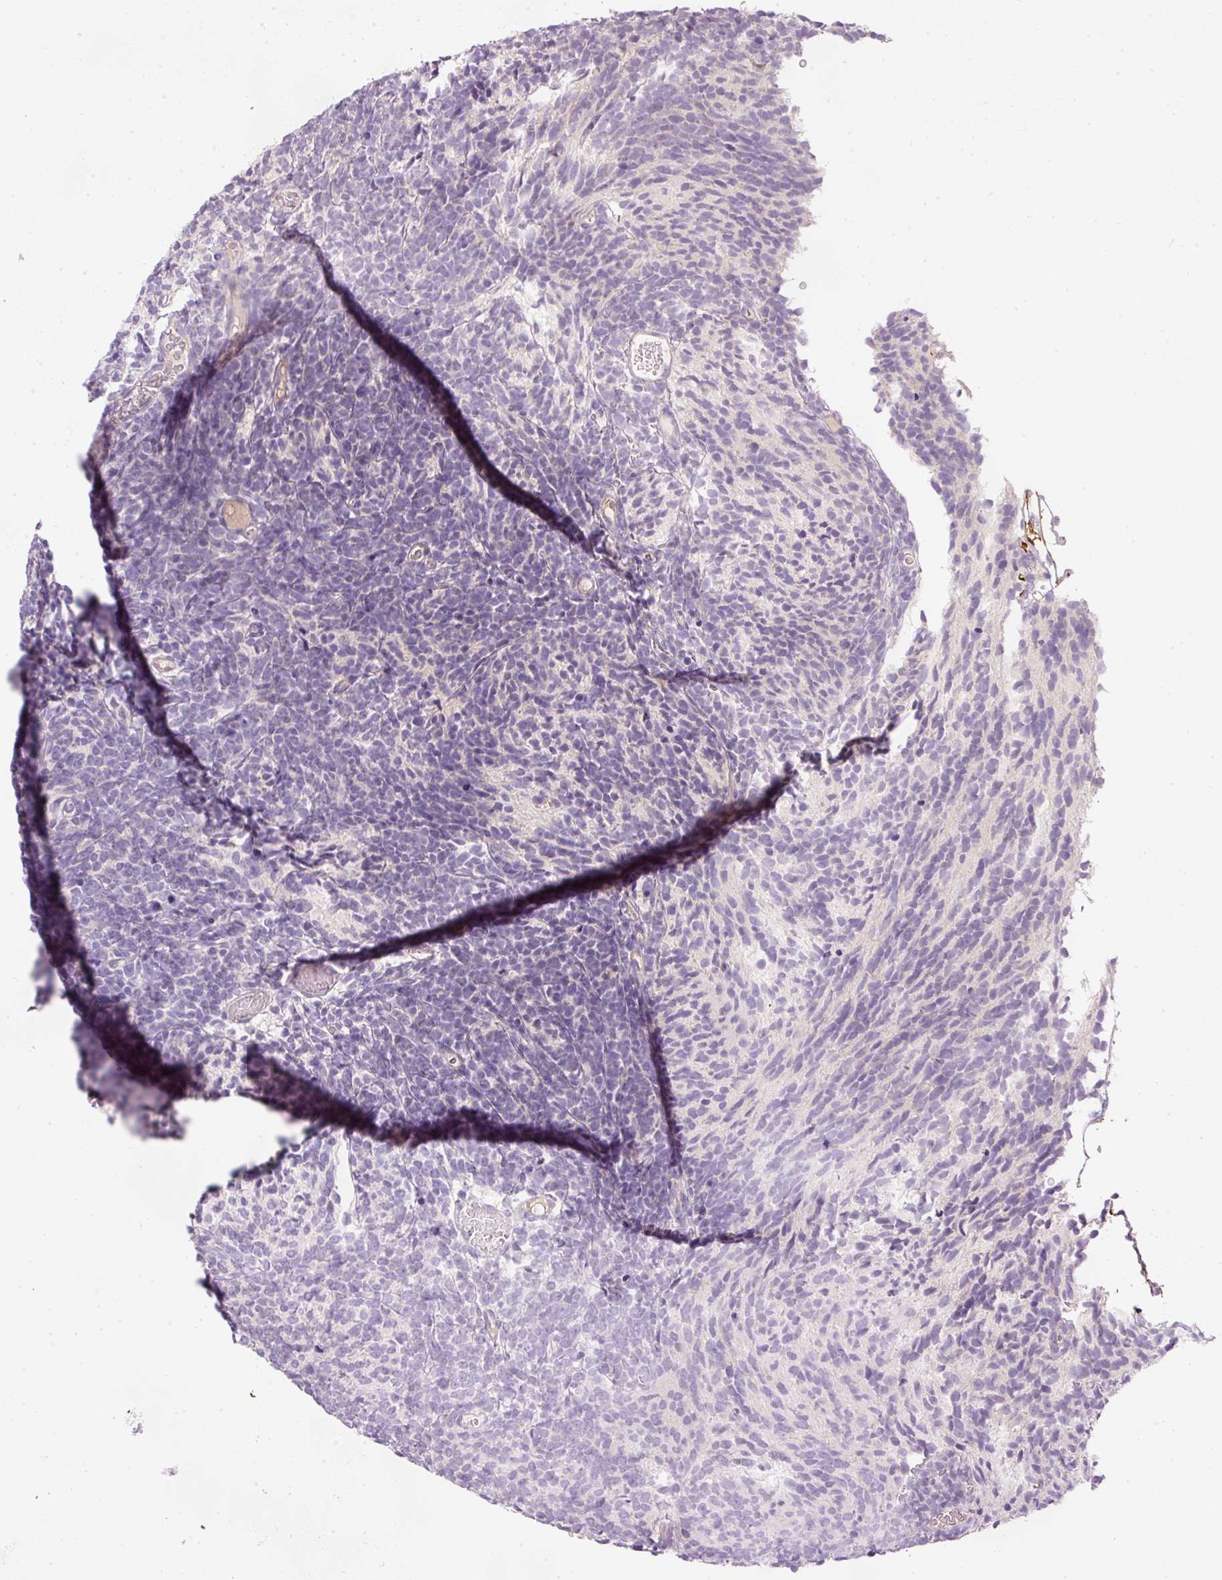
{"staining": {"intensity": "negative", "quantity": "none", "location": "none"}, "tissue": "glioma", "cell_type": "Tumor cells", "image_type": "cancer", "snomed": [{"axis": "morphology", "description": "Glioma, malignant, Low grade"}, {"axis": "topography", "description": "Brain"}], "caption": "Immunohistochemical staining of glioma displays no significant positivity in tumor cells. The staining is performed using DAB (3,3'-diaminobenzidine) brown chromogen with nuclei counter-stained in using hematoxylin.", "gene": "KPNA5", "patient": {"sex": "female", "age": 1}}